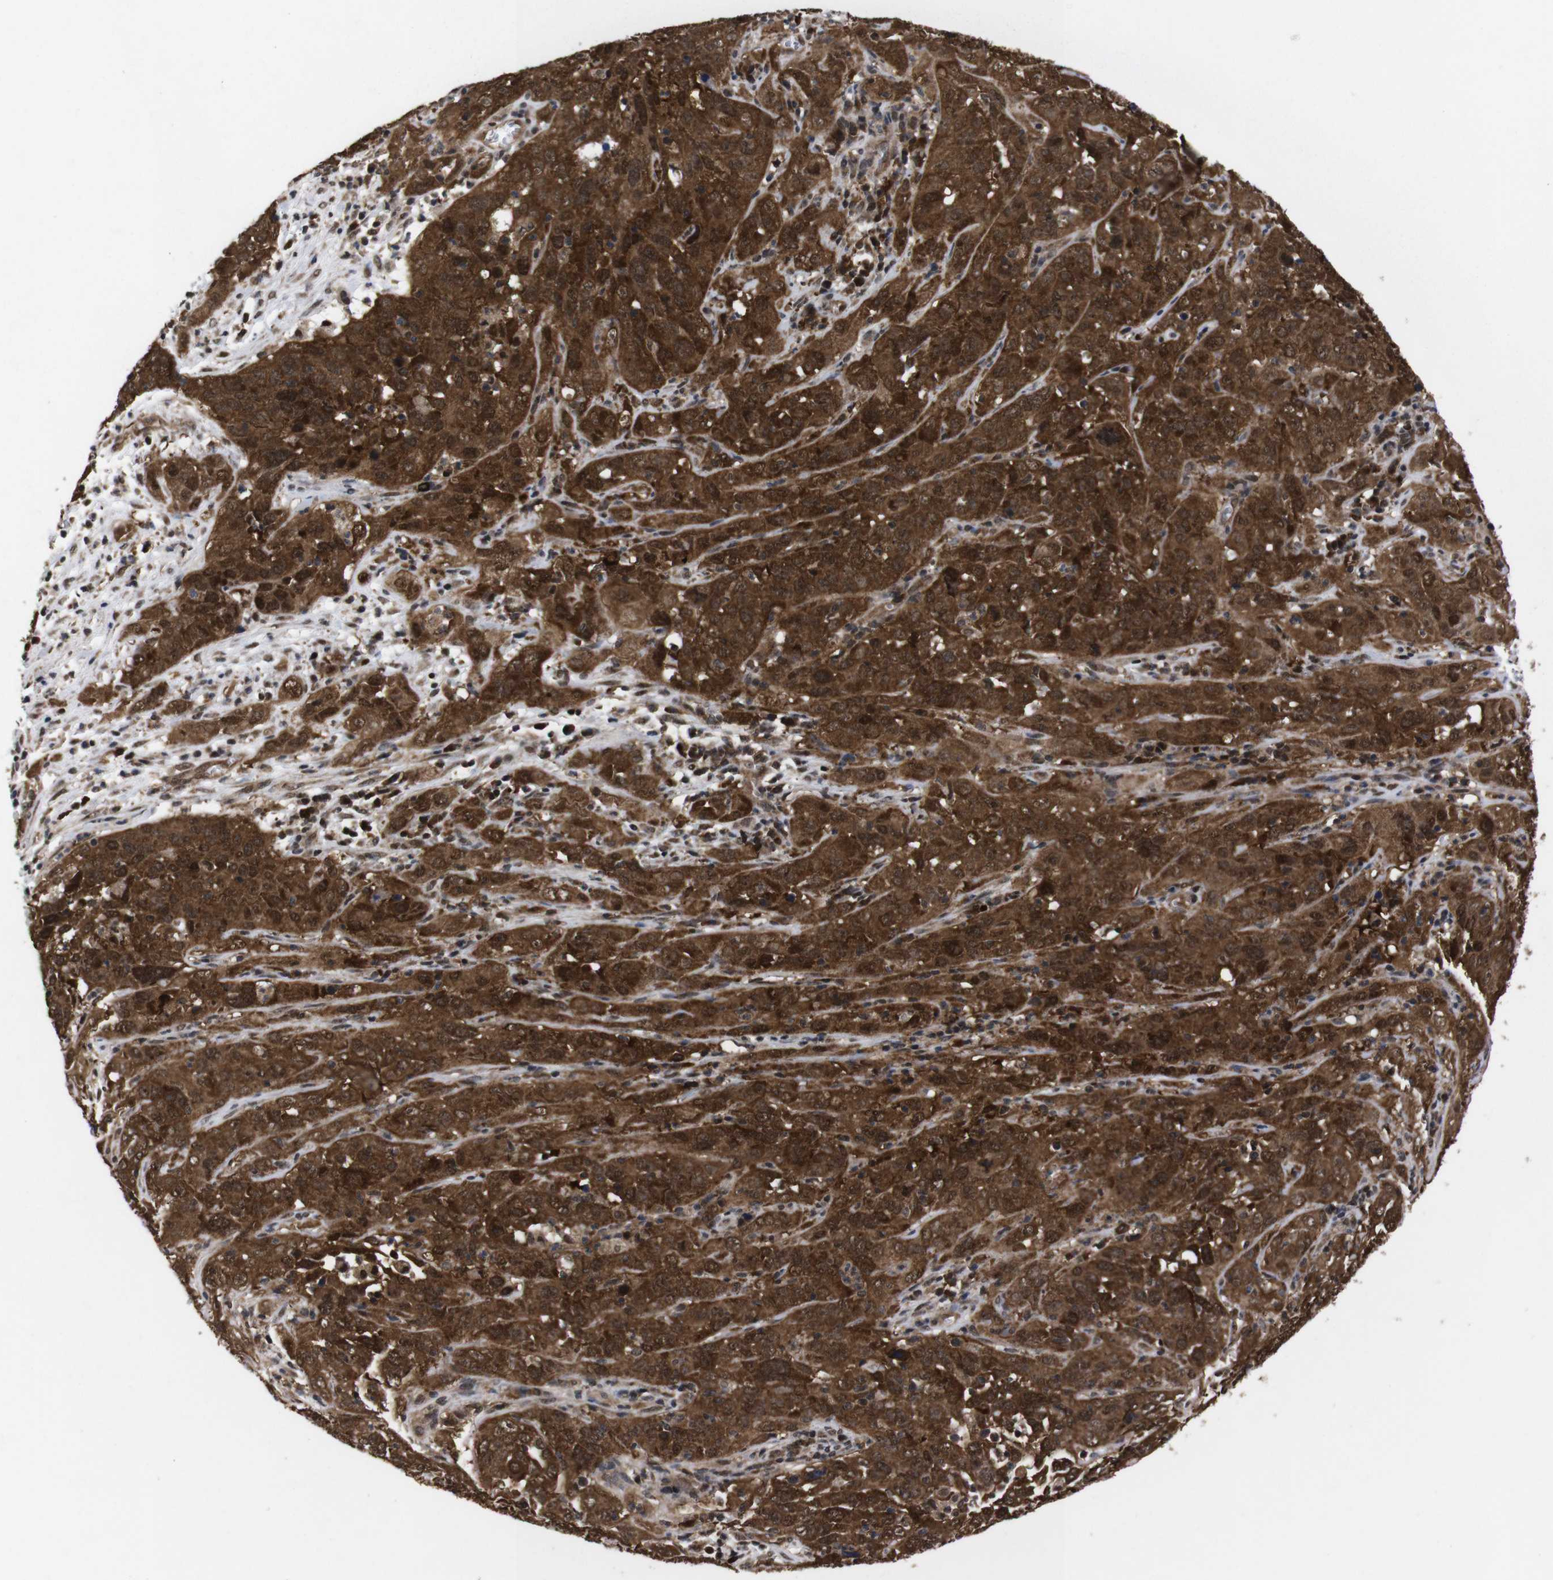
{"staining": {"intensity": "strong", "quantity": ">75%", "location": "cytoplasmic/membranous,nuclear"}, "tissue": "cervical cancer", "cell_type": "Tumor cells", "image_type": "cancer", "snomed": [{"axis": "morphology", "description": "Squamous cell carcinoma, NOS"}, {"axis": "topography", "description": "Cervix"}], "caption": "Protein staining of squamous cell carcinoma (cervical) tissue exhibits strong cytoplasmic/membranous and nuclear expression in about >75% of tumor cells.", "gene": "UBQLN2", "patient": {"sex": "female", "age": 32}}